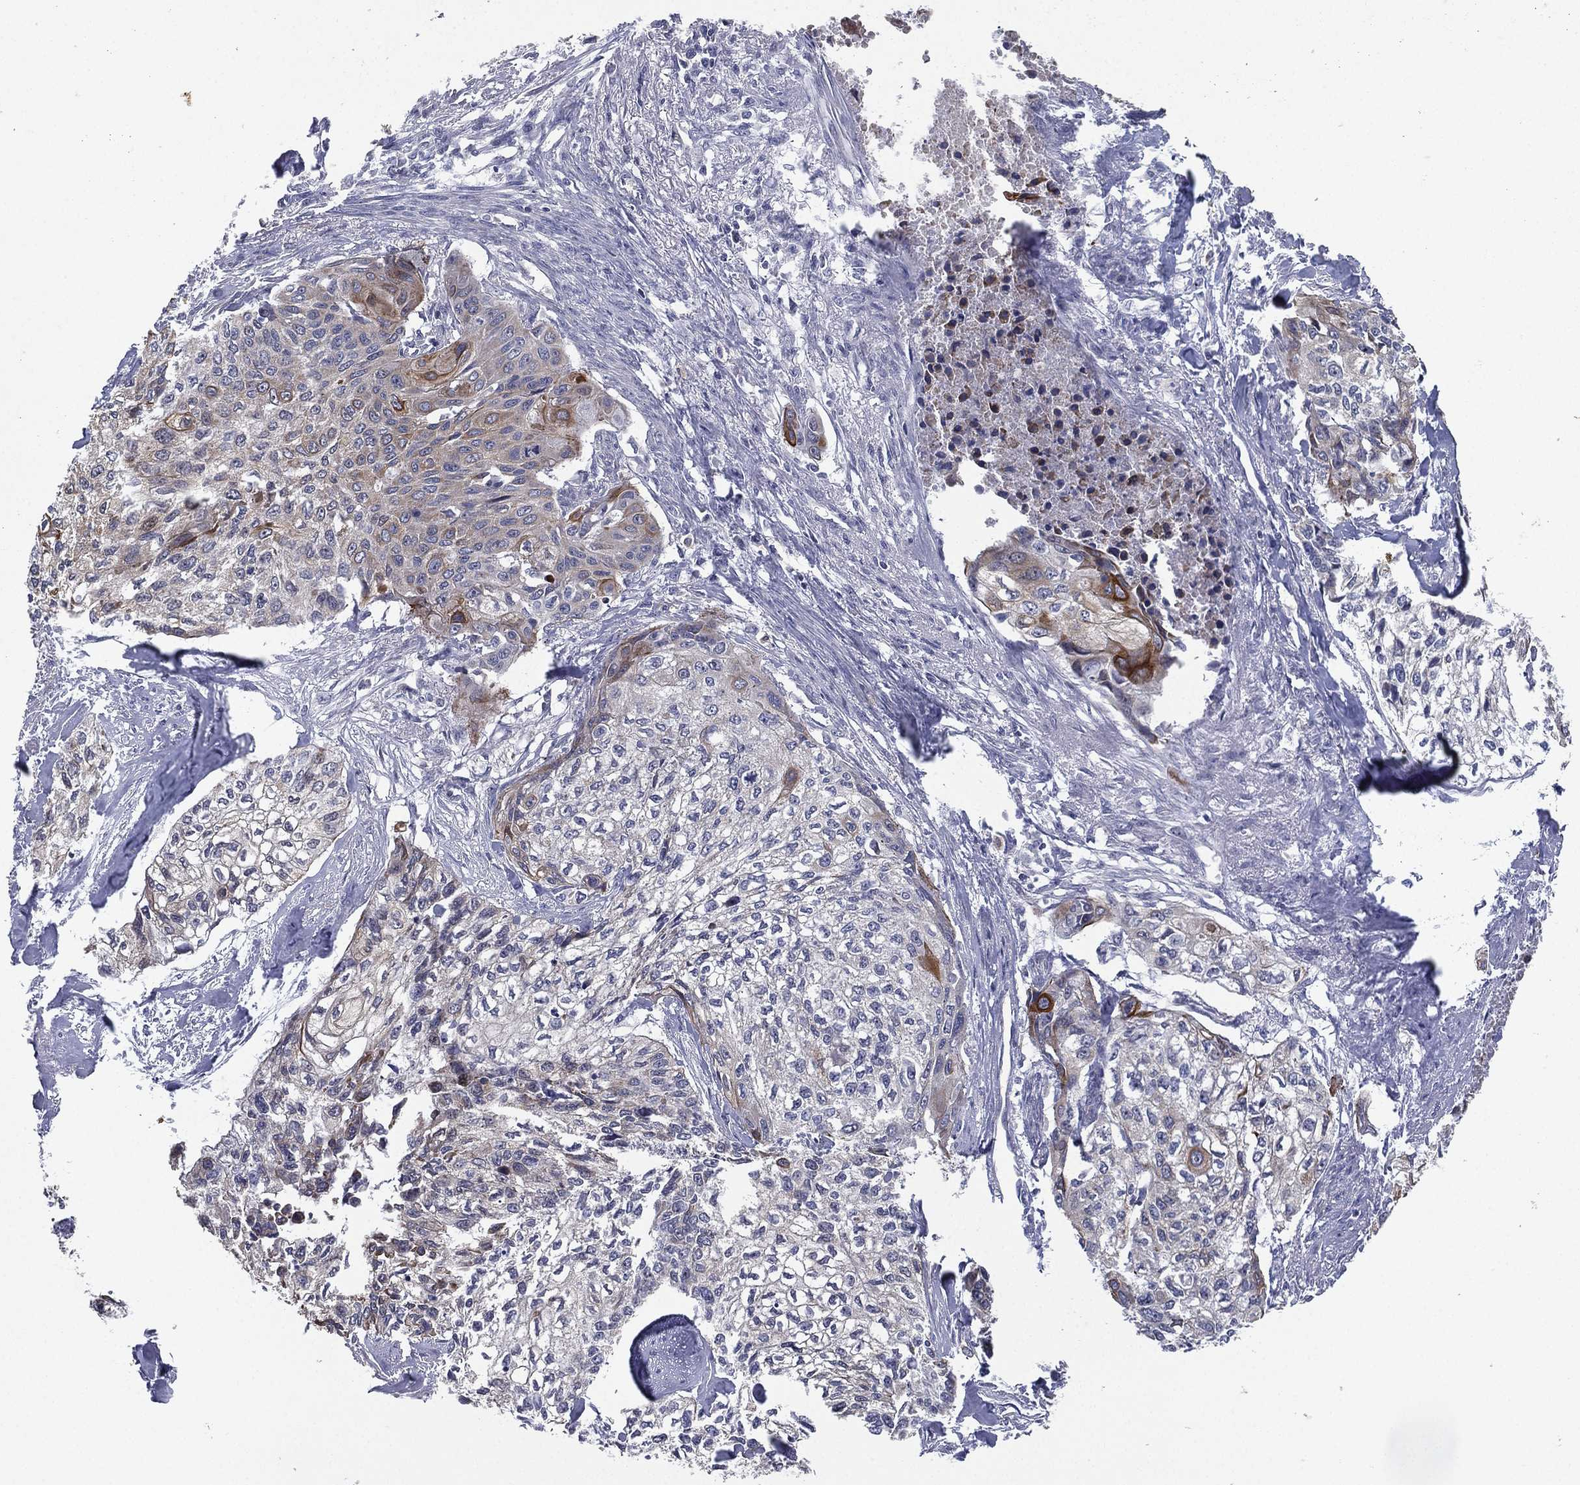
{"staining": {"intensity": "moderate", "quantity": "<25%", "location": "cytoplasmic/membranous"}, "tissue": "cervical cancer", "cell_type": "Tumor cells", "image_type": "cancer", "snomed": [{"axis": "morphology", "description": "Squamous cell carcinoma, NOS"}, {"axis": "topography", "description": "Cervix"}], "caption": "Immunohistochemical staining of human squamous cell carcinoma (cervical) demonstrates low levels of moderate cytoplasmic/membranous positivity in about <25% of tumor cells.", "gene": "KAT14", "patient": {"sex": "female", "age": 58}}